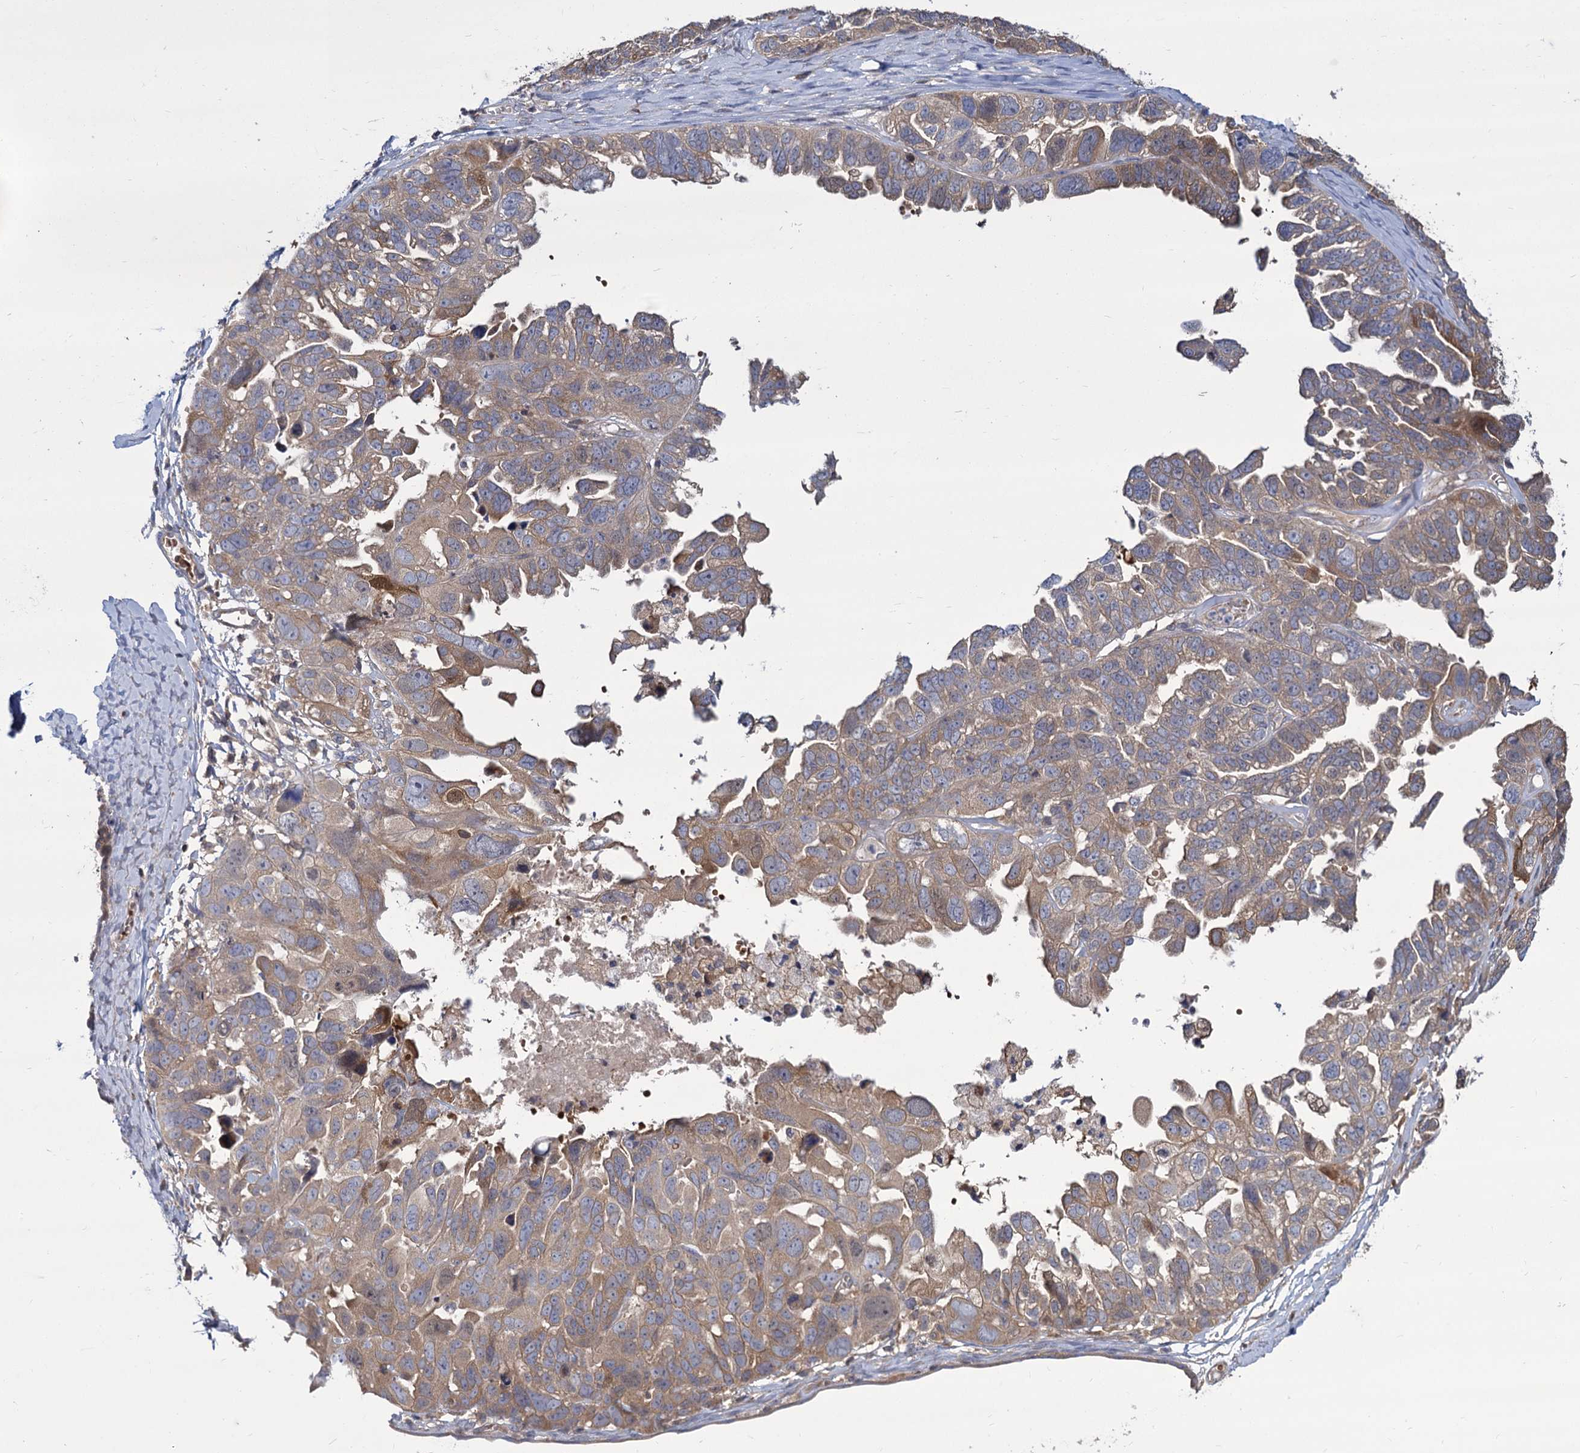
{"staining": {"intensity": "moderate", "quantity": ">75%", "location": "cytoplasmic/membranous"}, "tissue": "ovarian cancer", "cell_type": "Tumor cells", "image_type": "cancer", "snomed": [{"axis": "morphology", "description": "Cystadenocarcinoma, serous, NOS"}, {"axis": "topography", "description": "Ovary"}], "caption": "Ovarian cancer (serous cystadenocarcinoma) tissue displays moderate cytoplasmic/membranous positivity in about >75% of tumor cells", "gene": "GCLC", "patient": {"sex": "female", "age": 79}}